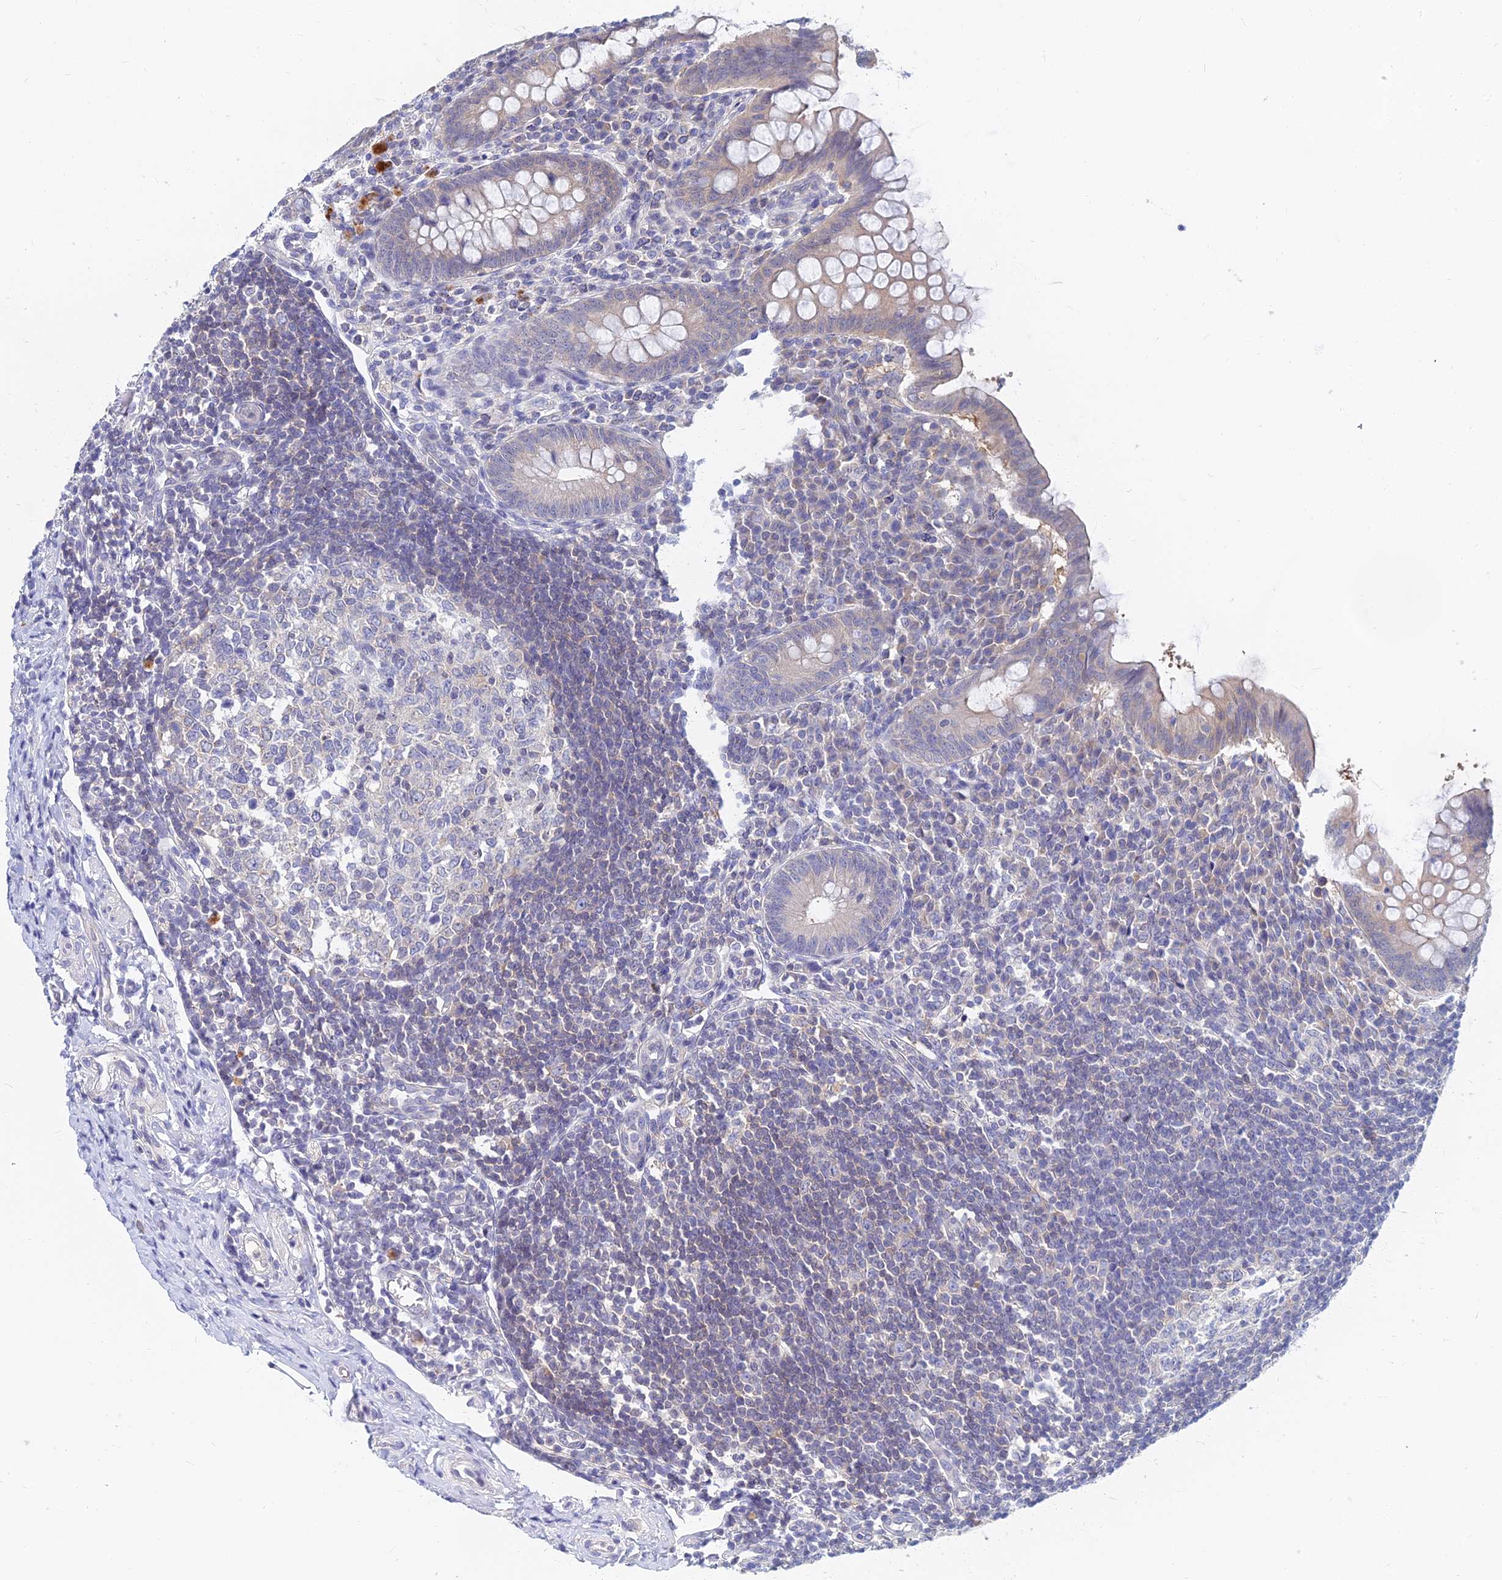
{"staining": {"intensity": "weak", "quantity": "25%-75%", "location": "cytoplasmic/membranous"}, "tissue": "appendix", "cell_type": "Glandular cells", "image_type": "normal", "snomed": [{"axis": "morphology", "description": "Normal tissue, NOS"}, {"axis": "topography", "description": "Appendix"}], "caption": "Brown immunohistochemical staining in unremarkable appendix reveals weak cytoplasmic/membranous positivity in about 25%-75% of glandular cells. The protein is stained brown, and the nuclei are stained in blue (DAB IHC with brightfield microscopy, high magnification).", "gene": "B3GALT4", "patient": {"sex": "female", "age": 33}}